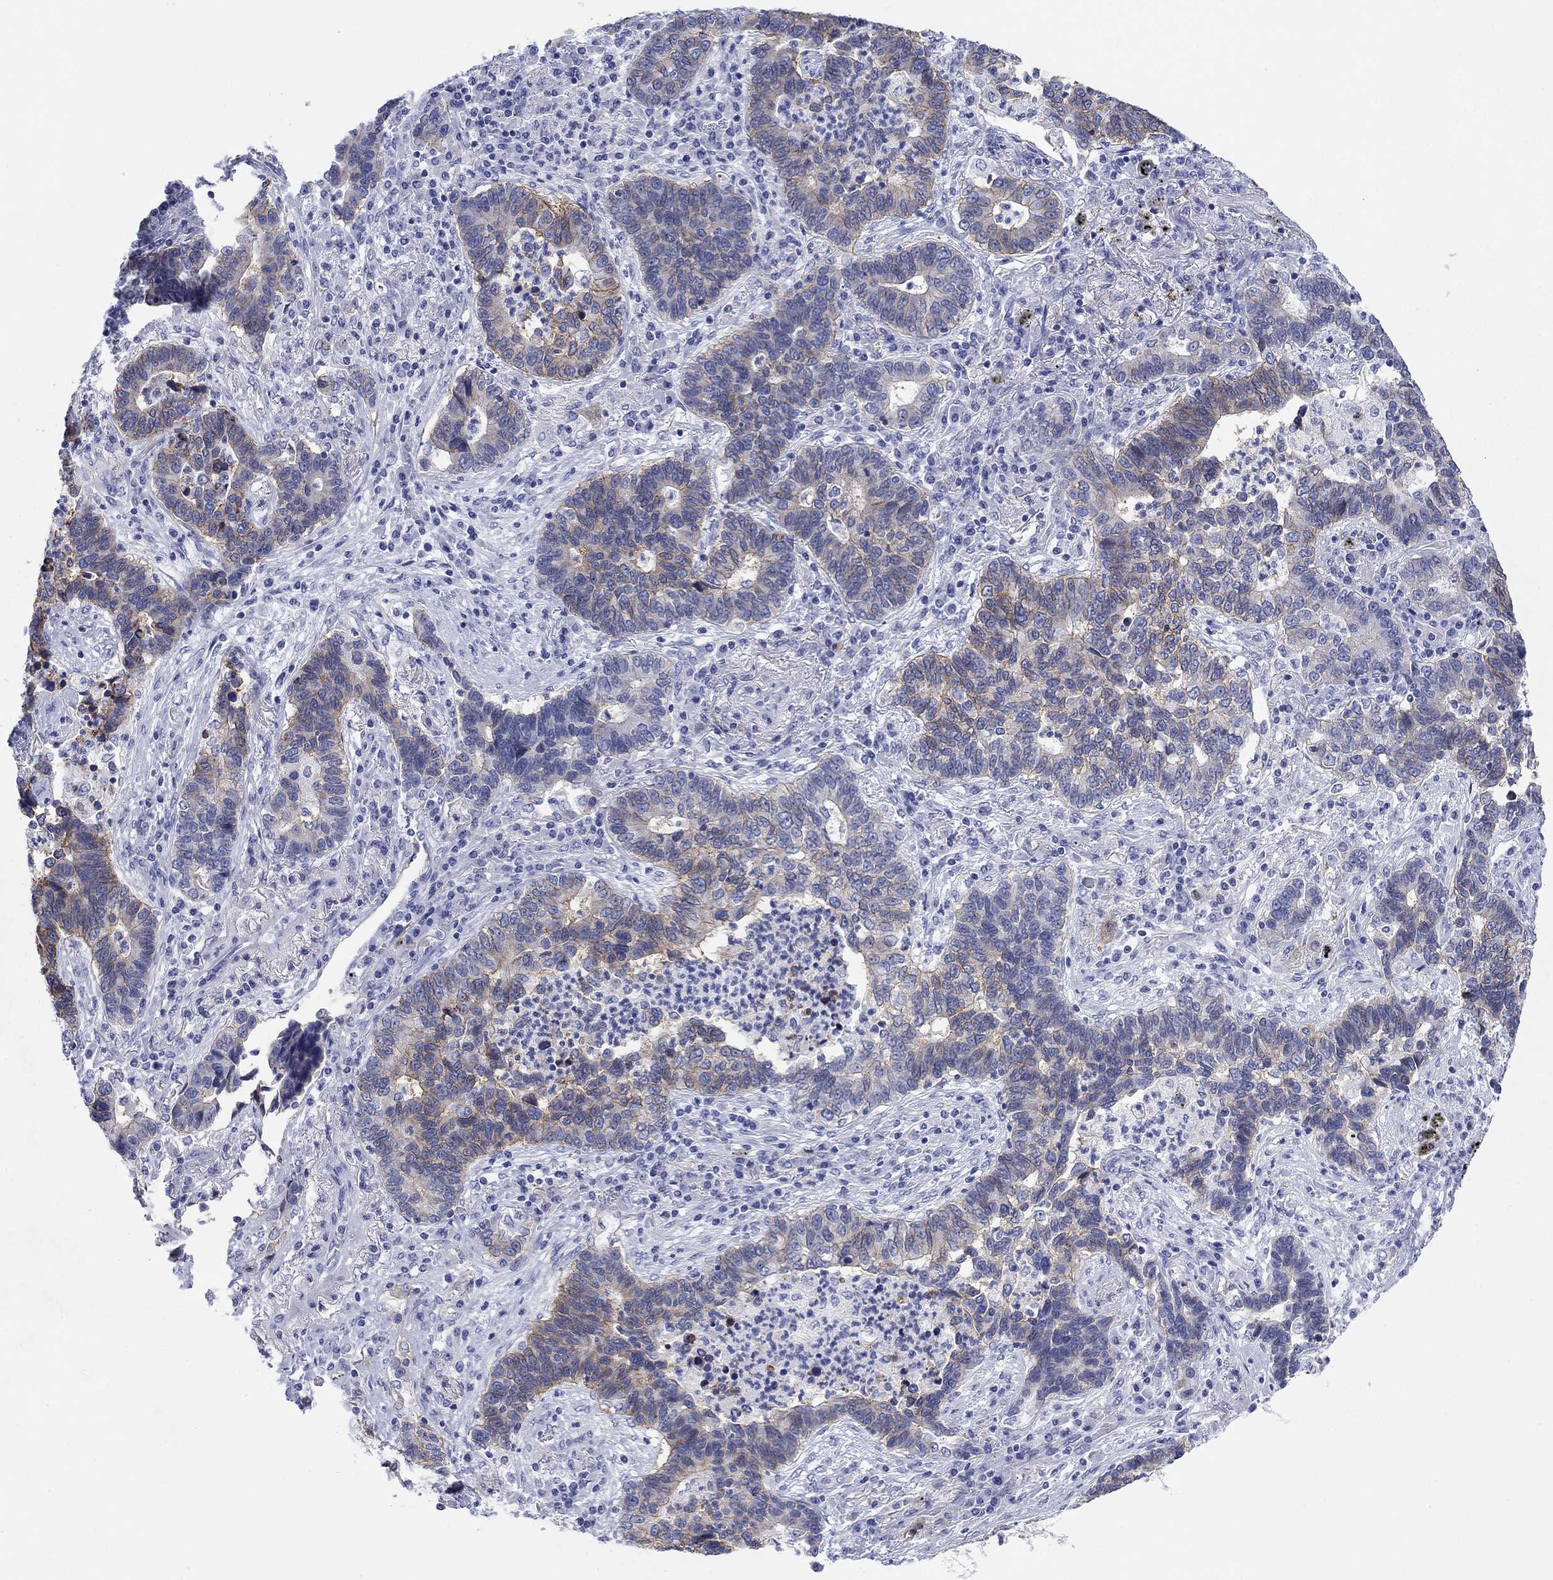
{"staining": {"intensity": "moderate", "quantity": "25%-75%", "location": "cytoplasmic/membranous"}, "tissue": "lung cancer", "cell_type": "Tumor cells", "image_type": "cancer", "snomed": [{"axis": "morphology", "description": "Adenocarcinoma, NOS"}, {"axis": "topography", "description": "Lung"}], "caption": "Moderate cytoplasmic/membranous protein staining is present in approximately 25%-75% of tumor cells in lung adenocarcinoma.", "gene": "ATP1B1", "patient": {"sex": "female", "age": 57}}